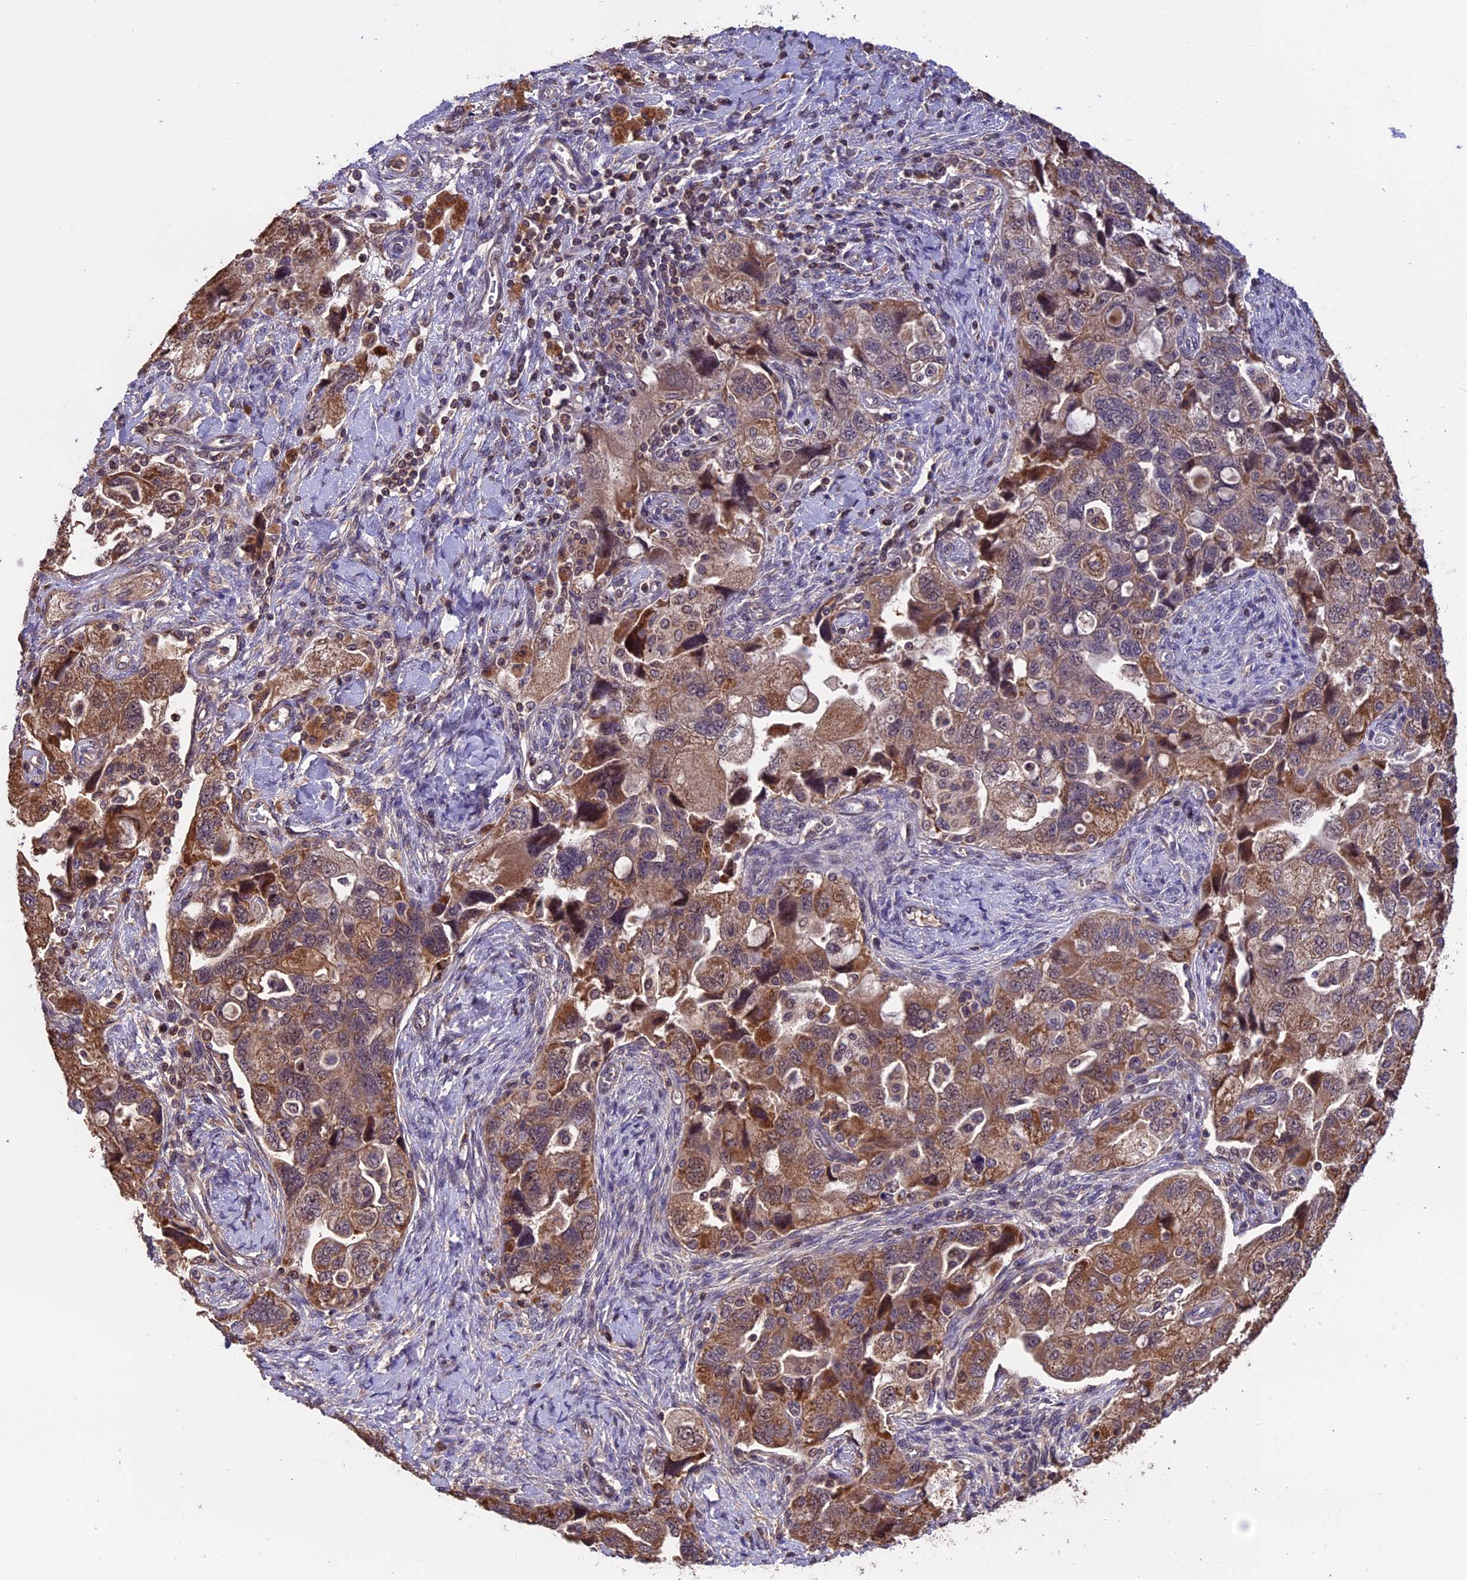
{"staining": {"intensity": "moderate", "quantity": ">75%", "location": "cytoplasmic/membranous"}, "tissue": "ovarian cancer", "cell_type": "Tumor cells", "image_type": "cancer", "snomed": [{"axis": "morphology", "description": "Carcinoma, NOS"}, {"axis": "morphology", "description": "Cystadenocarcinoma, serous, NOS"}, {"axis": "topography", "description": "Ovary"}], "caption": "There is medium levels of moderate cytoplasmic/membranous staining in tumor cells of ovarian carcinoma, as demonstrated by immunohistochemical staining (brown color).", "gene": "PKD2L2", "patient": {"sex": "female", "age": 69}}